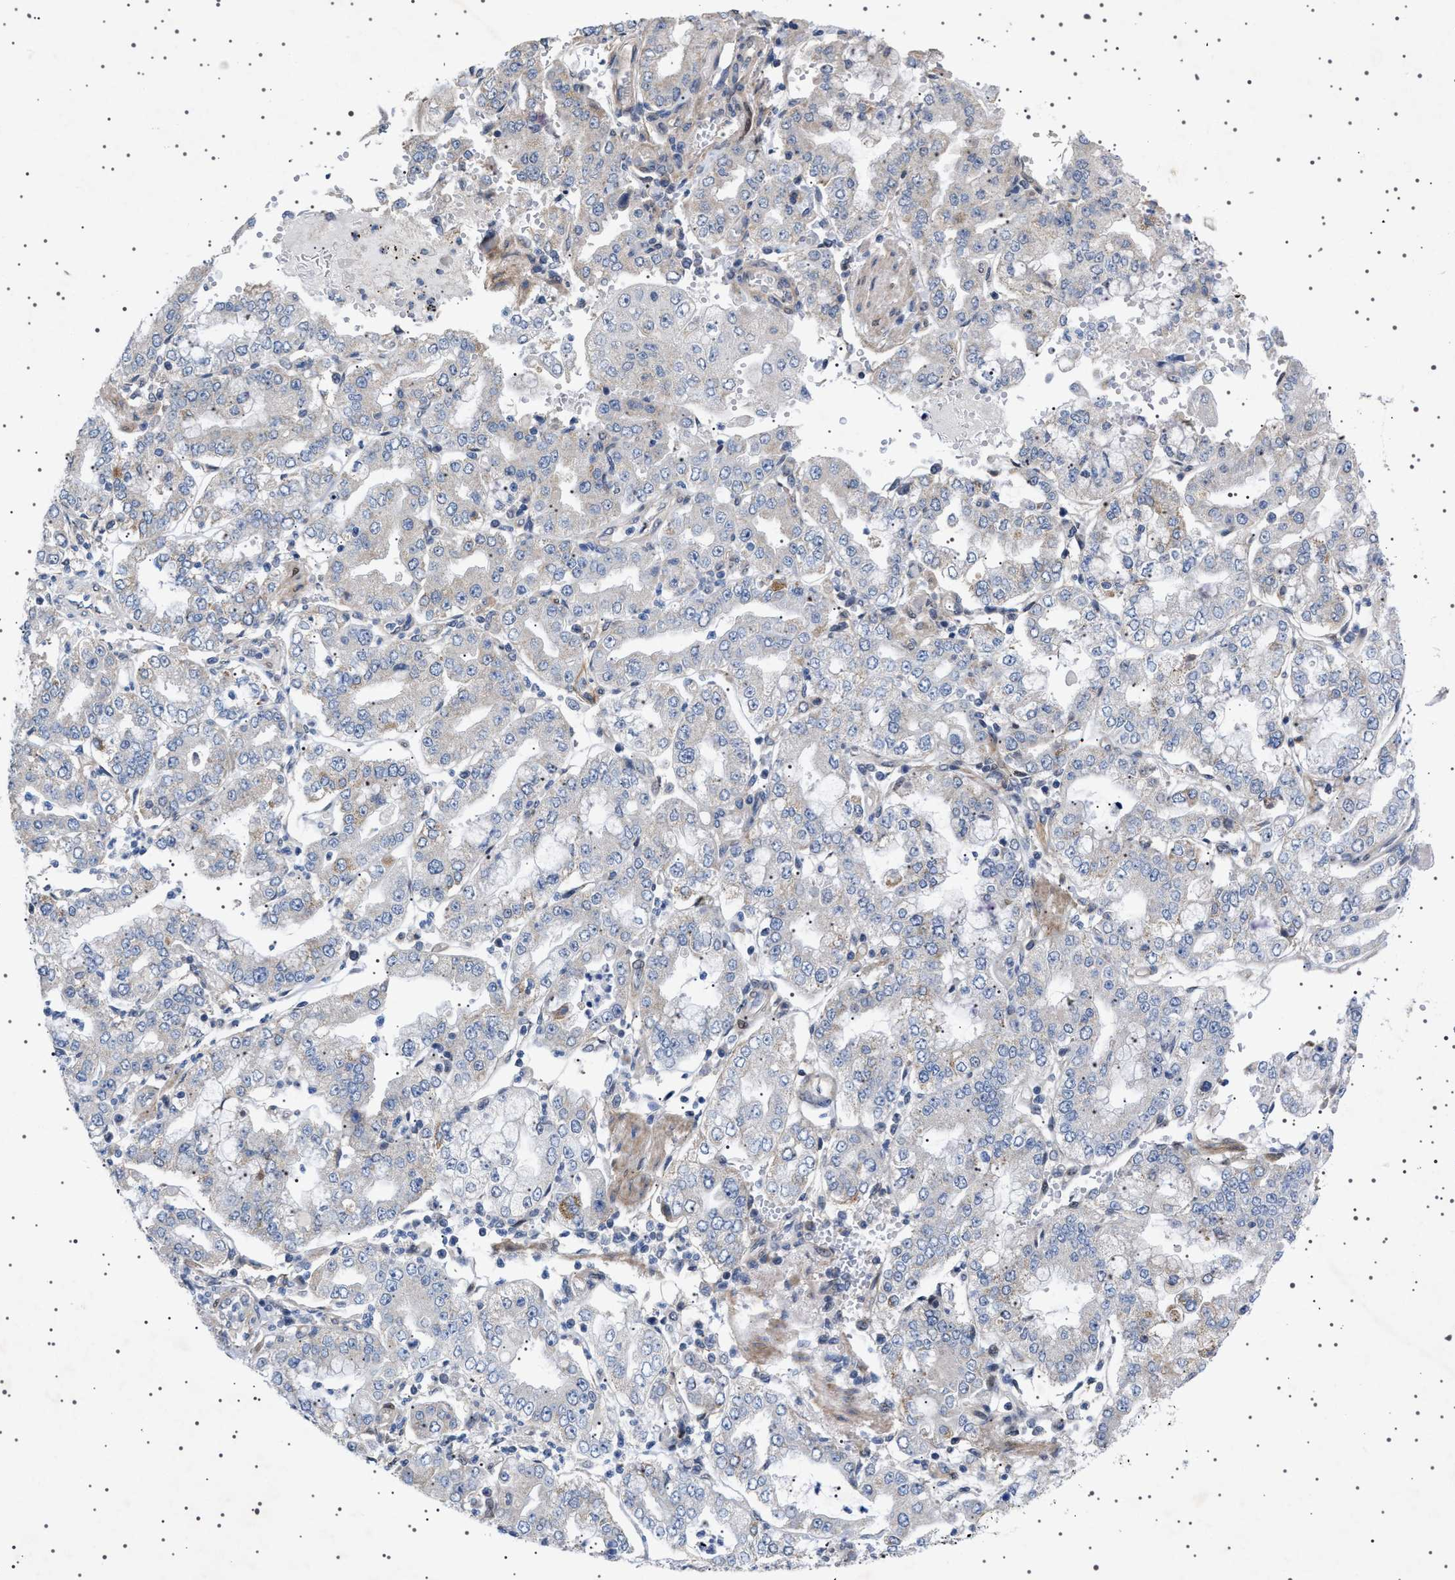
{"staining": {"intensity": "weak", "quantity": "<25%", "location": "cytoplasmic/membranous"}, "tissue": "stomach cancer", "cell_type": "Tumor cells", "image_type": "cancer", "snomed": [{"axis": "morphology", "description": "Adenocarcinoma, NOS"}, {"axis": "topography", "description": "Stomach"}], "caption": "There is no significant staining in tumor cells of stomach adenocarcinoma. Nuclei are stained in blue.", "gene": "HTR1A", "patient": {"sex": "male", "age": 76}}